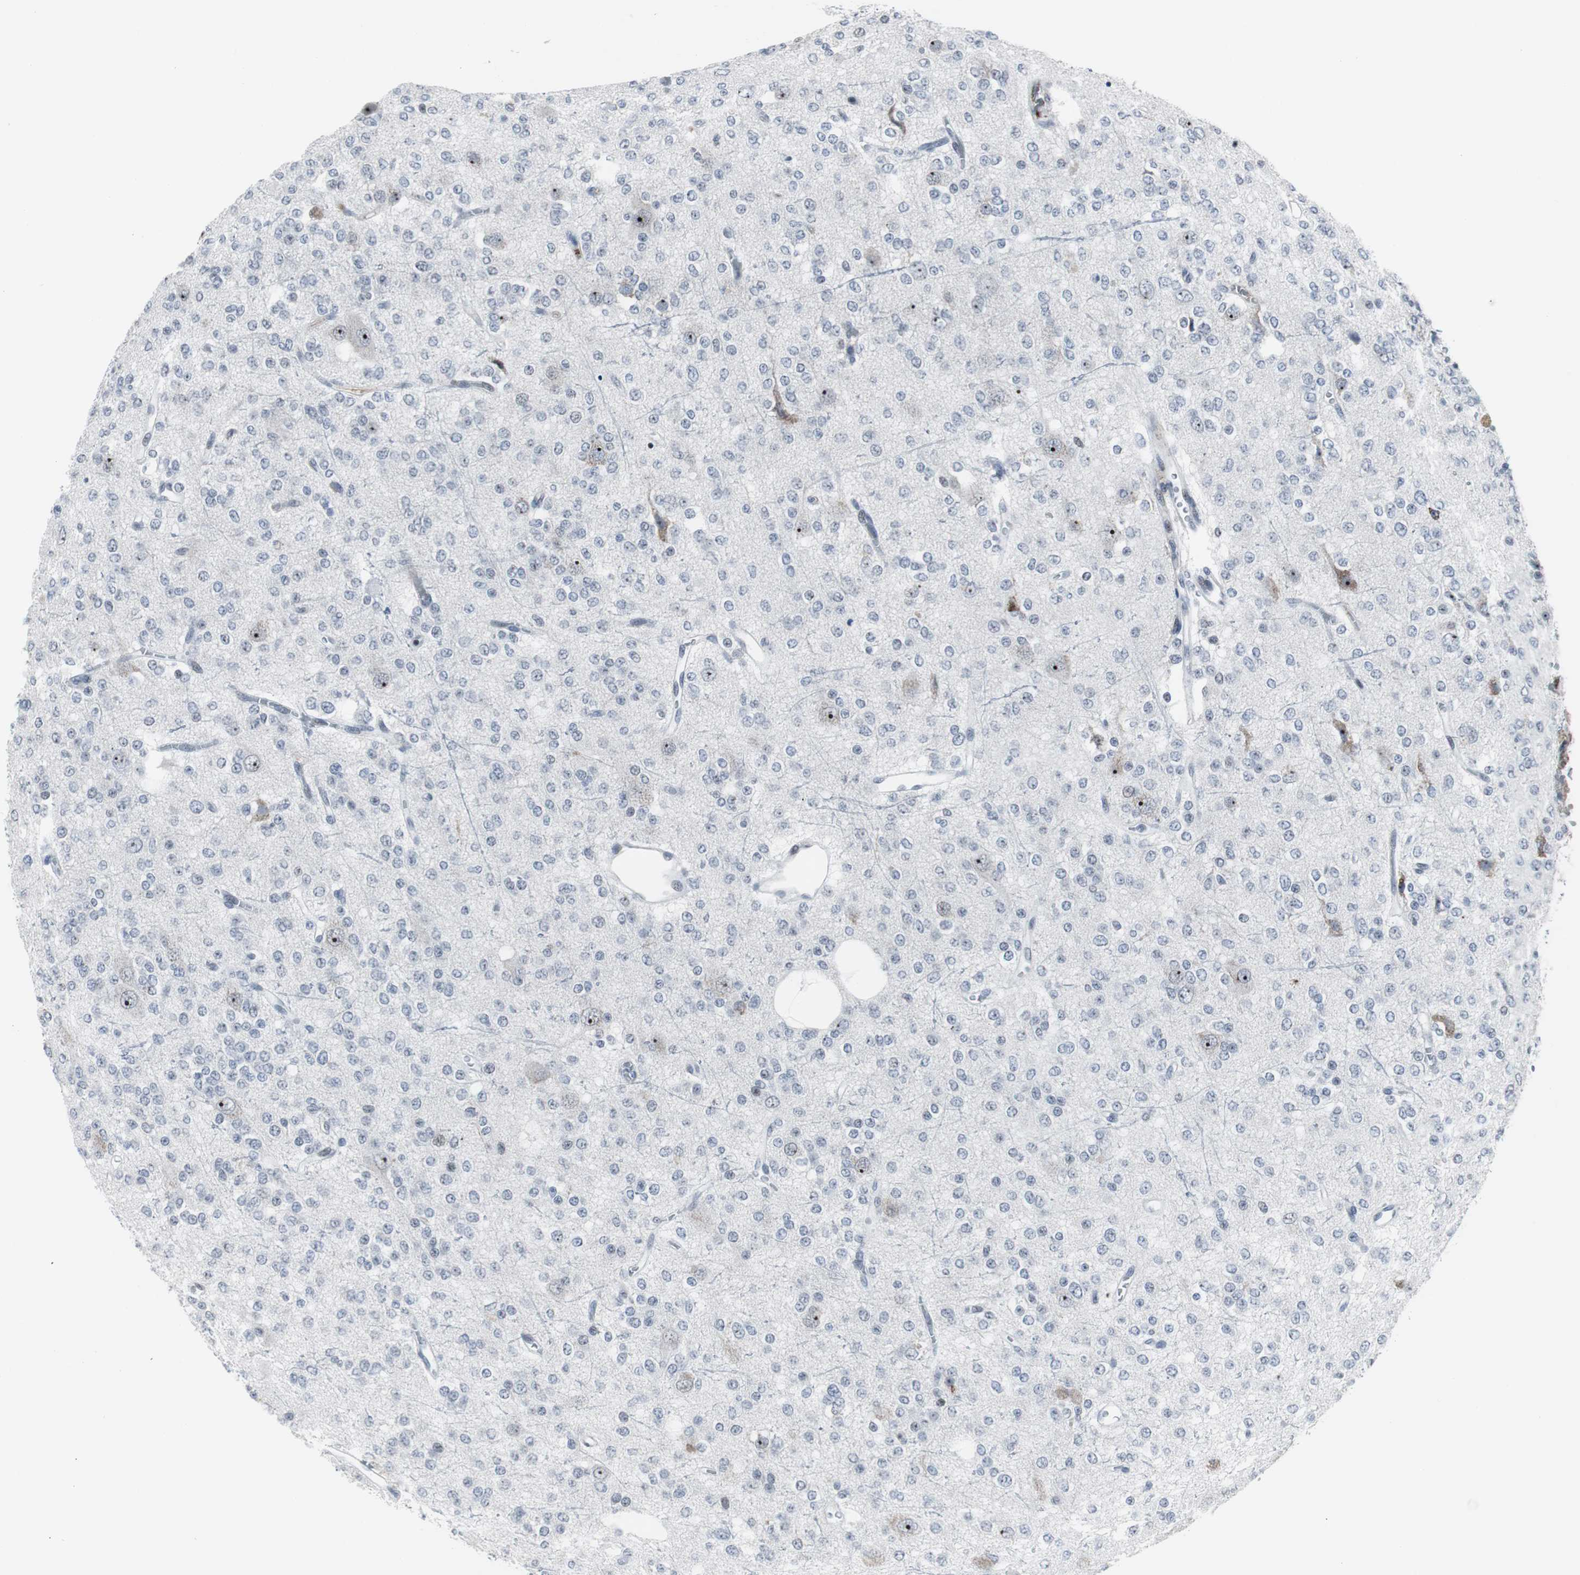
{"staining": {"intensity": "negative", "quantity": "none", "location": "none"}, "tissue": "glioma", "cell_type": "Tumor cells", "image_type": "cancer", "snomed": [{"axis": "morphology", "description": "Glioma, malignant, Low grade"}, {"axis": "topography", "description": "Brain"}], "caption": "The micrograph exhibits no staining of tumor cells in glioma.", "gene": "DOK1", "patient": {"sex": "male", "age": 38}}